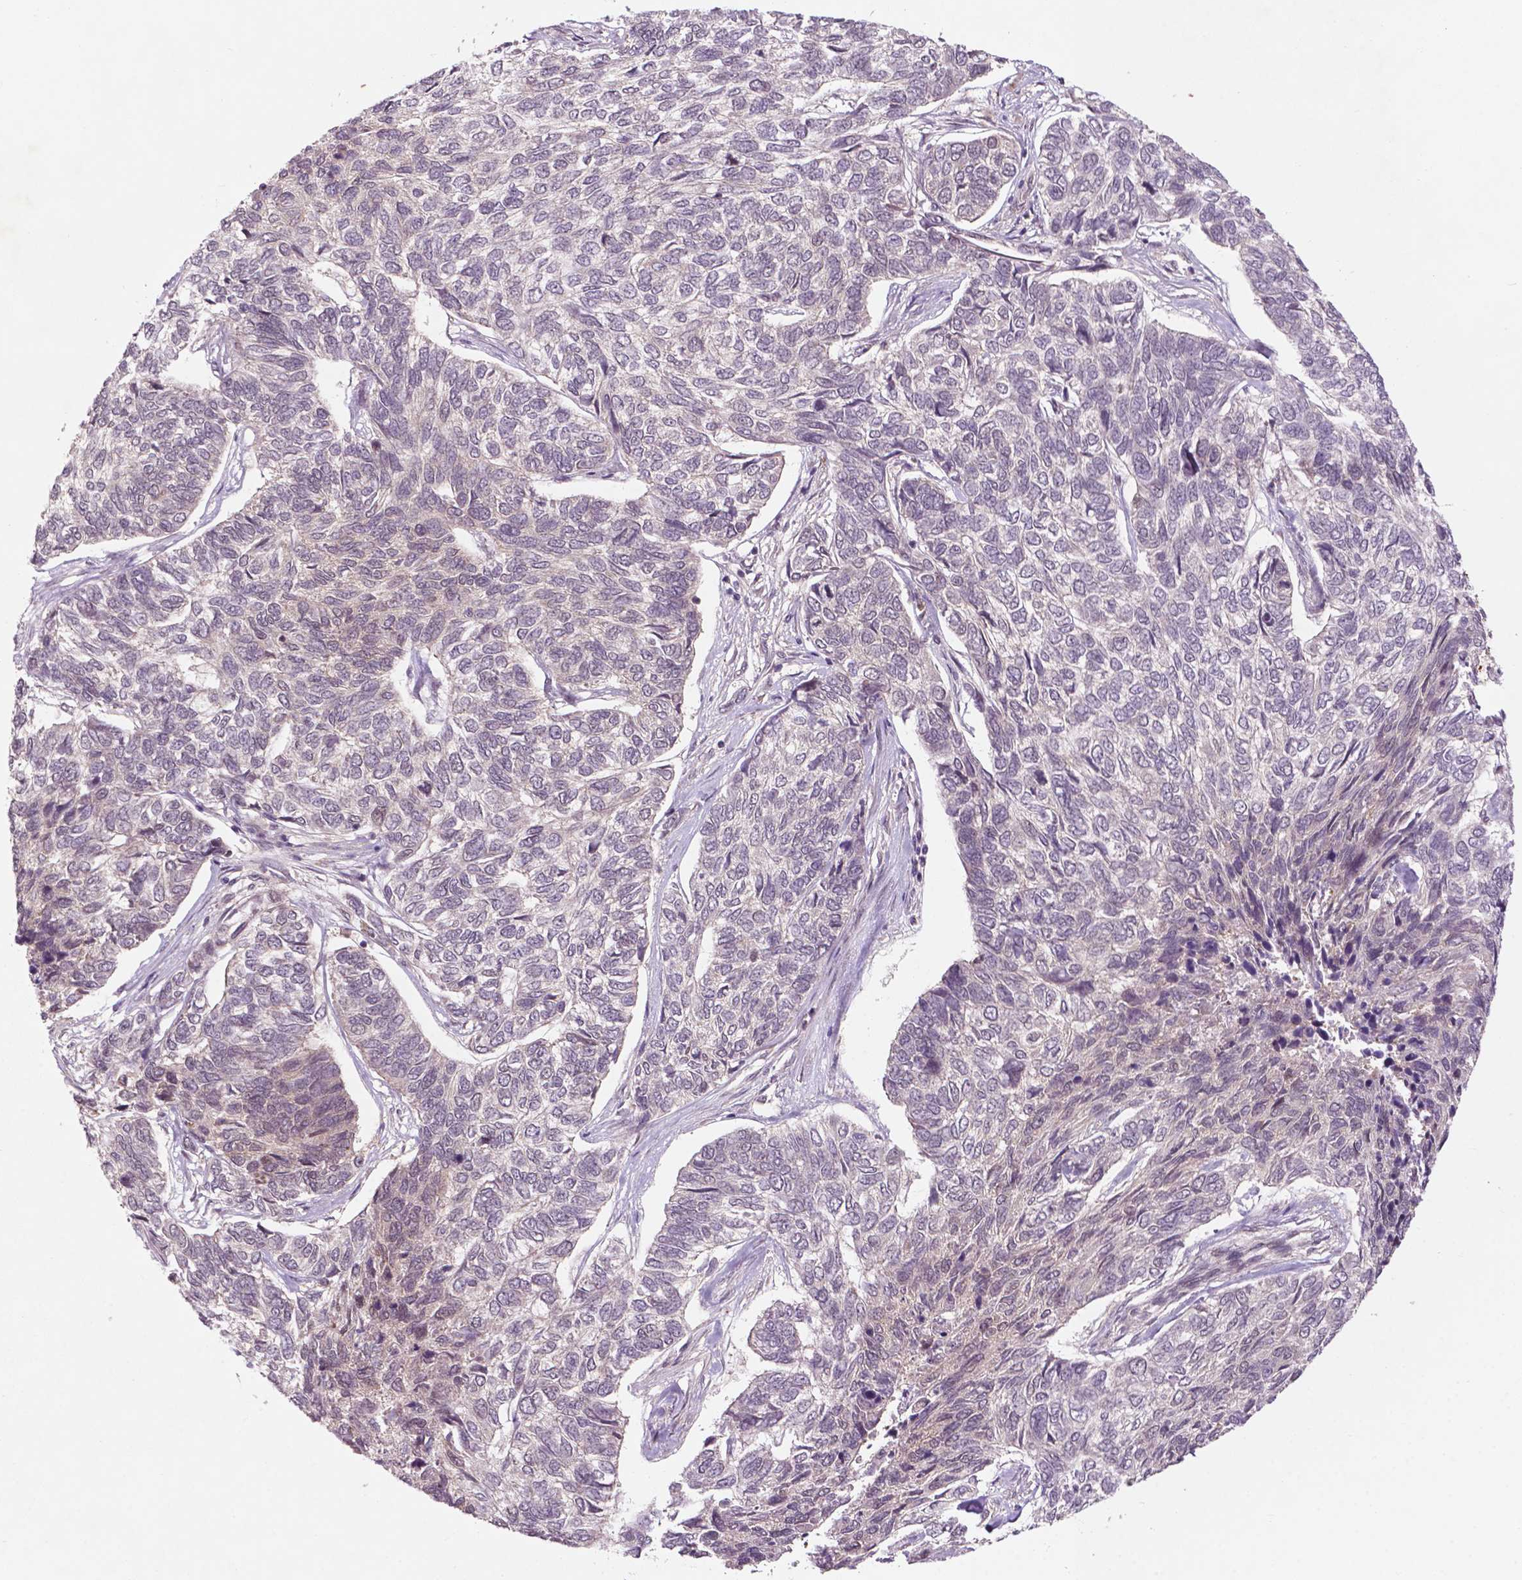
{"staining": {"intensity": "negative", "quantity": "none", "location": "none"}, "tissue": "skin cancer", "cell_type": "Tumor cells", "image_type": "cancer", "snomed": [{"axis": "morphology", "description": "Basal cell carcinoma"}, {"axis": "topography", "description": "Skin"}], "caption": "An image of human skin cancer (basal cell carcinoma) is negative for staining in tumor cells.", "gene": "NFAT5", "patient": {"sex": "female", "age": 65}}